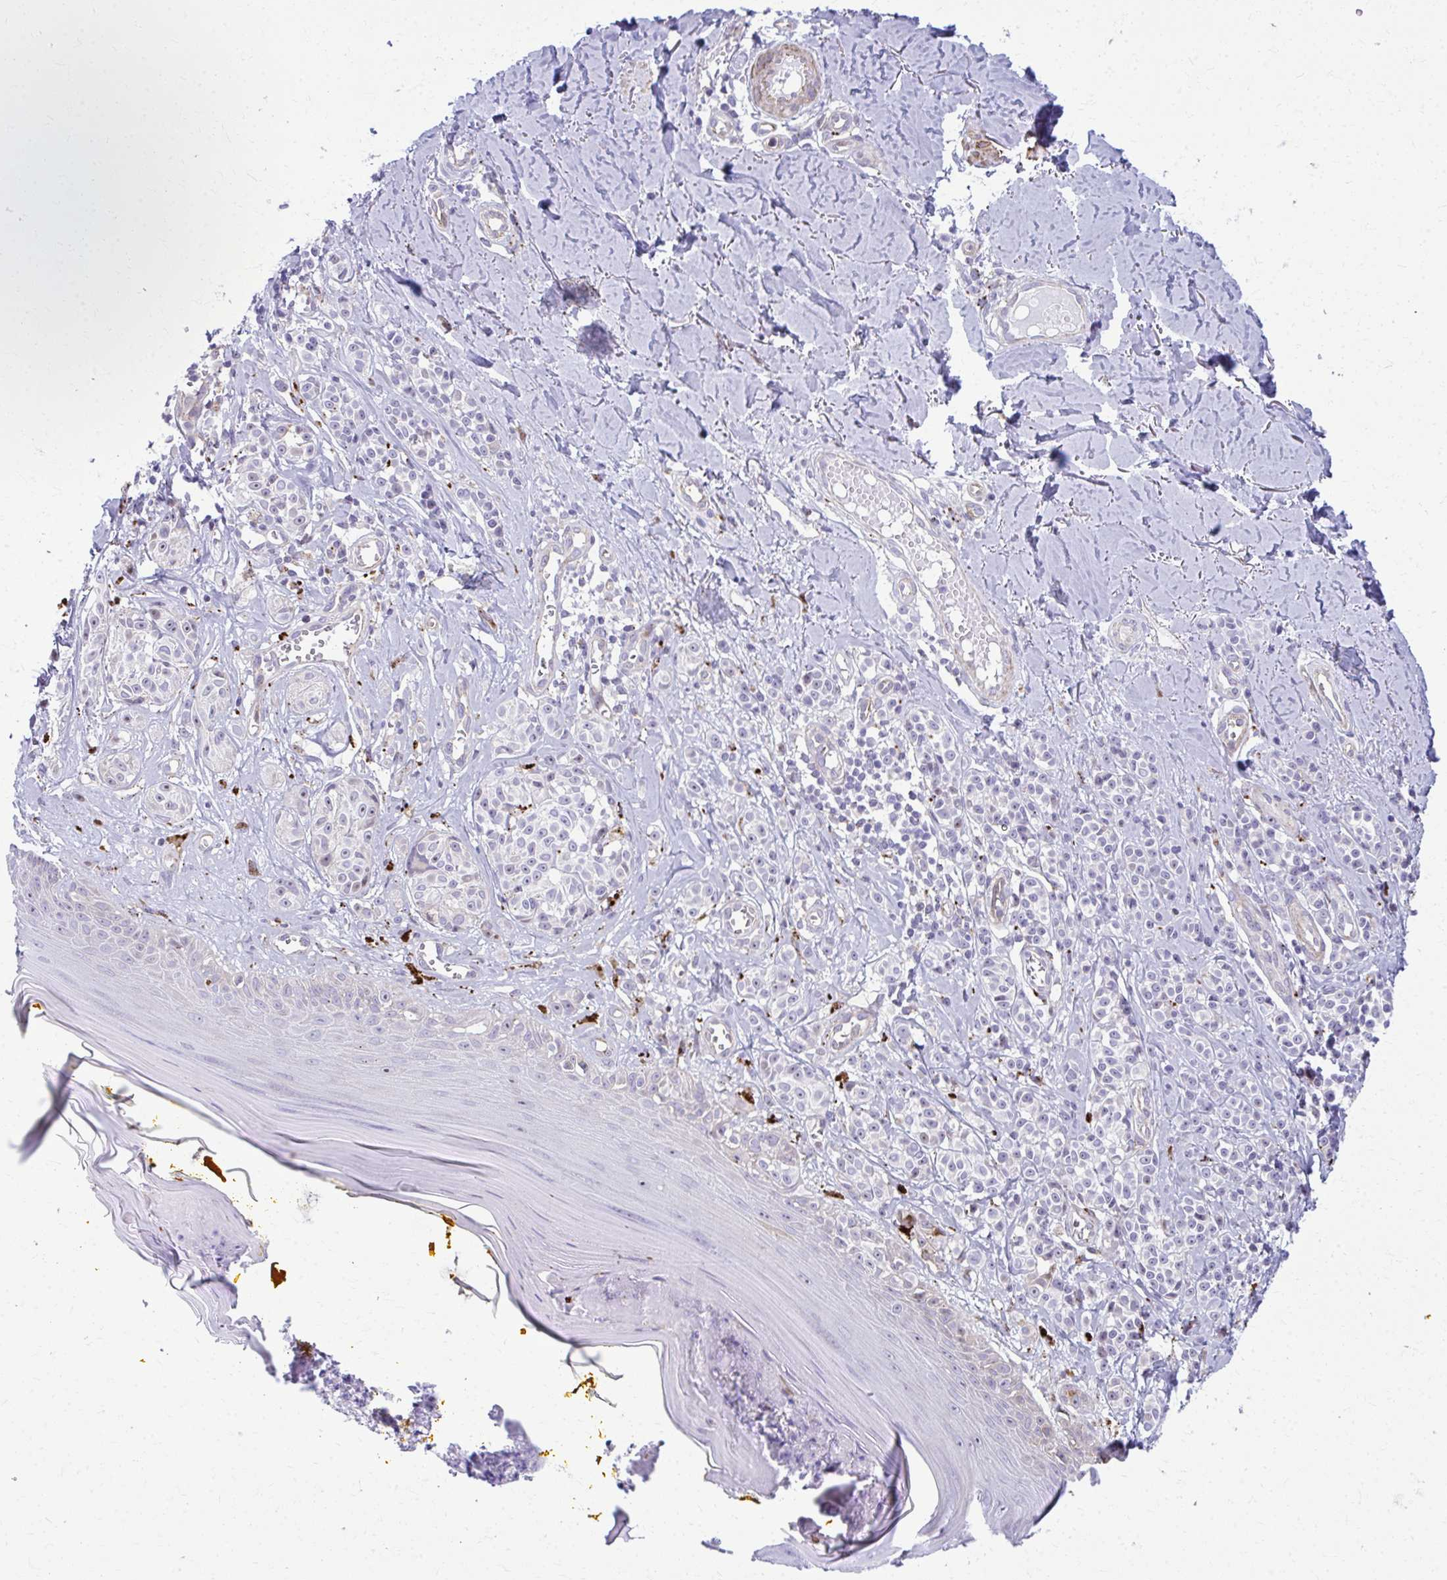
{"staining": {"intensity": "negative", "quantity": "none", "location": "none"}, "tissue": "melanoma", "cell_type": "Tumor cells", "image_type": "cancer", "snomed": [{"axis": "morphology", "description": "Malignant melanoma, NOS"}, {"axis": "topography", "description": "Skin"}], "caption": "Tumor cells show no significant positivity in melanoma.", "gene": "LRRC4B", "patient": {"sex": "male", "age": 74}}